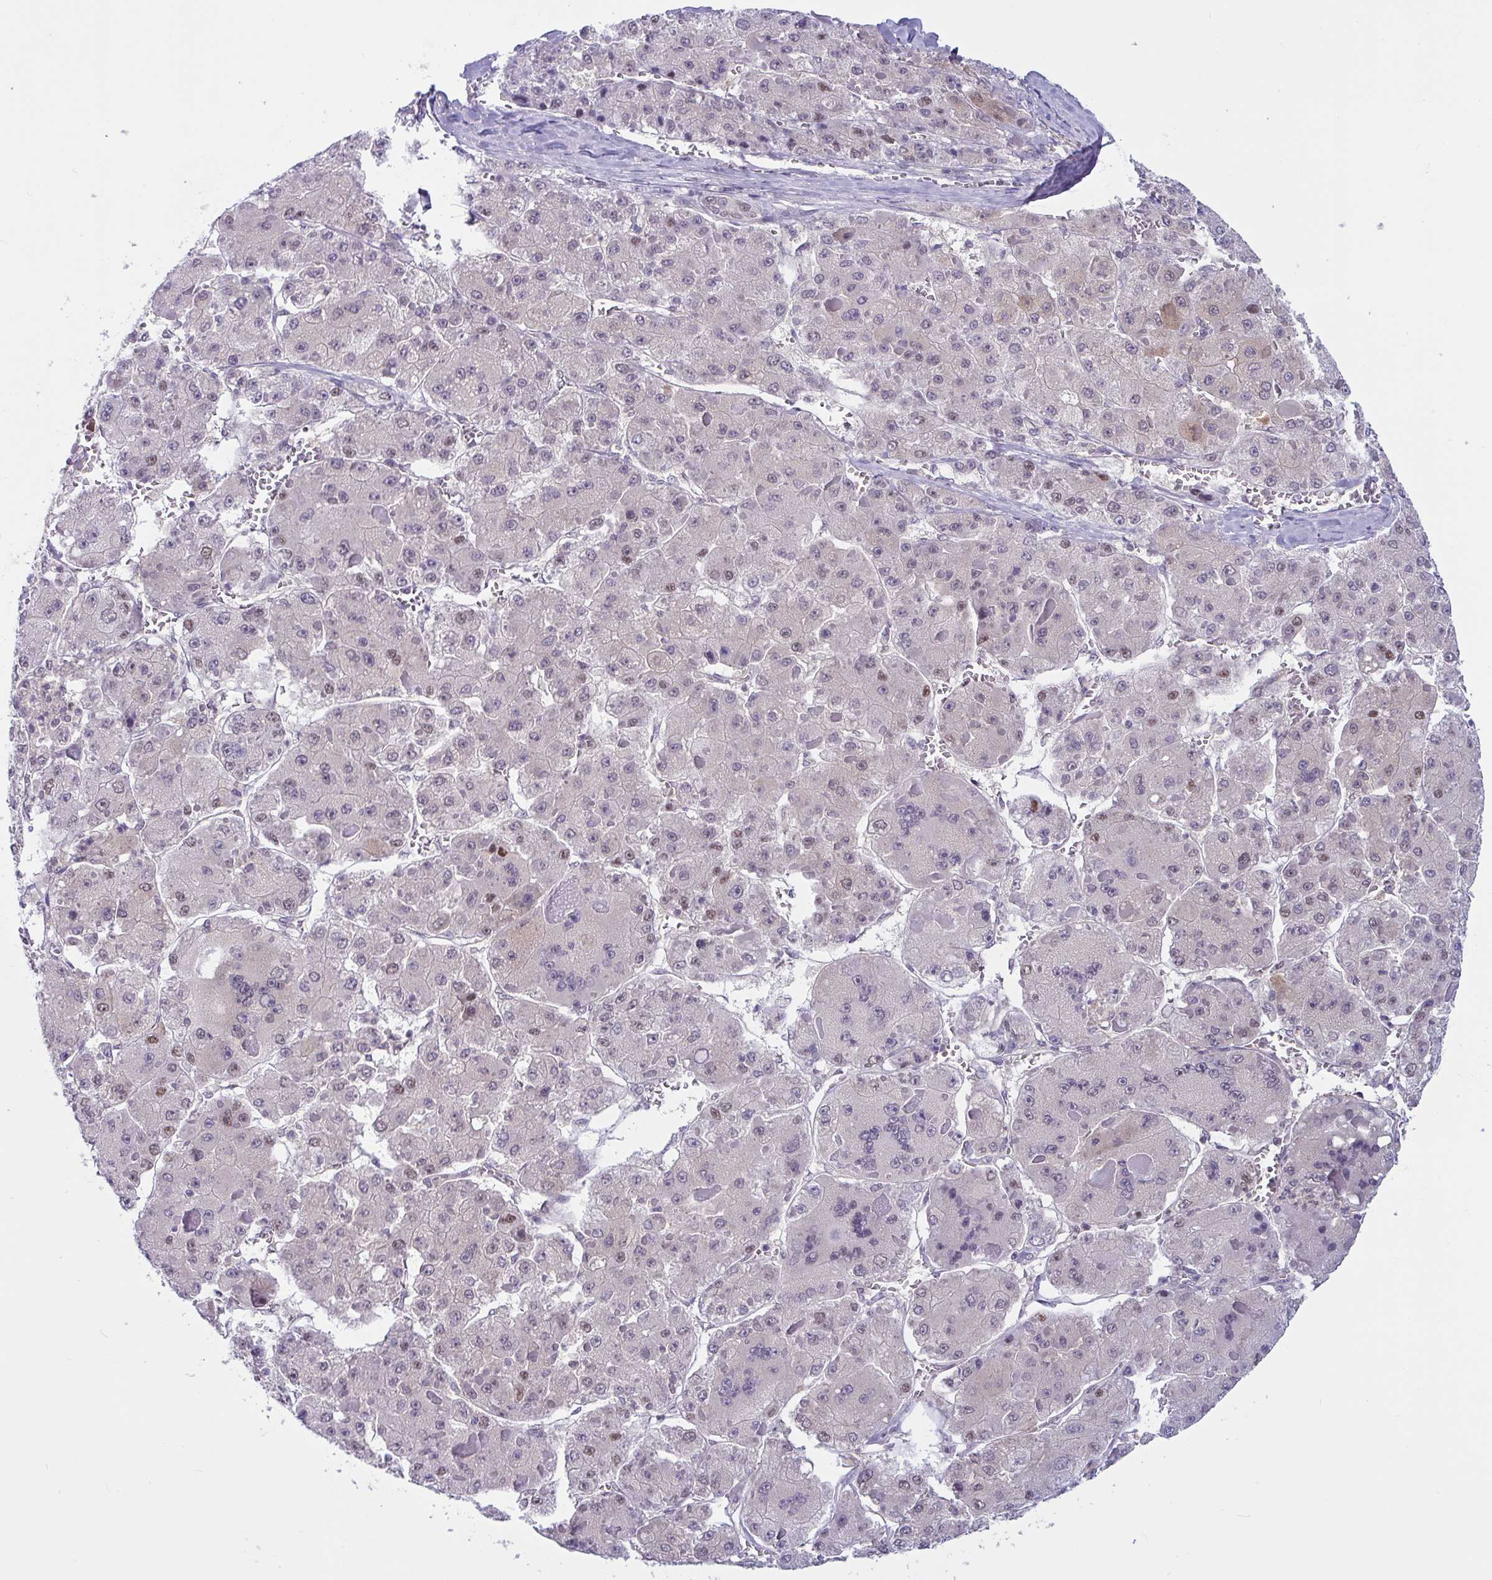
{"staining": {"intensity": "weak", "quantity": "<25%", "location": "nuclear"}, "tissue": "liver cancer", "cell_type": "Tumor cells", "image_type": "cancer", "snomed": [{"axis": "morphology", "description": "Carcinoma, Hepatocellular, NOS"}, {"axis": "topography", "description": "Liver"}], "caption": "DAB (3,3'-diaminobenzidine) immunohistochemical staining of liver cancer (hepatocellular carcinoma) displays no significant positivity in tumor cells. Brightfield microscopy of immunohistochemistry (IHC) stained with DAB (3,3'-diaminobenzidine) (brown) and hematoxylin (blue), captured at high magnification.", "gene": "TSN", "patient": {"sex": "female", "age": 73}}